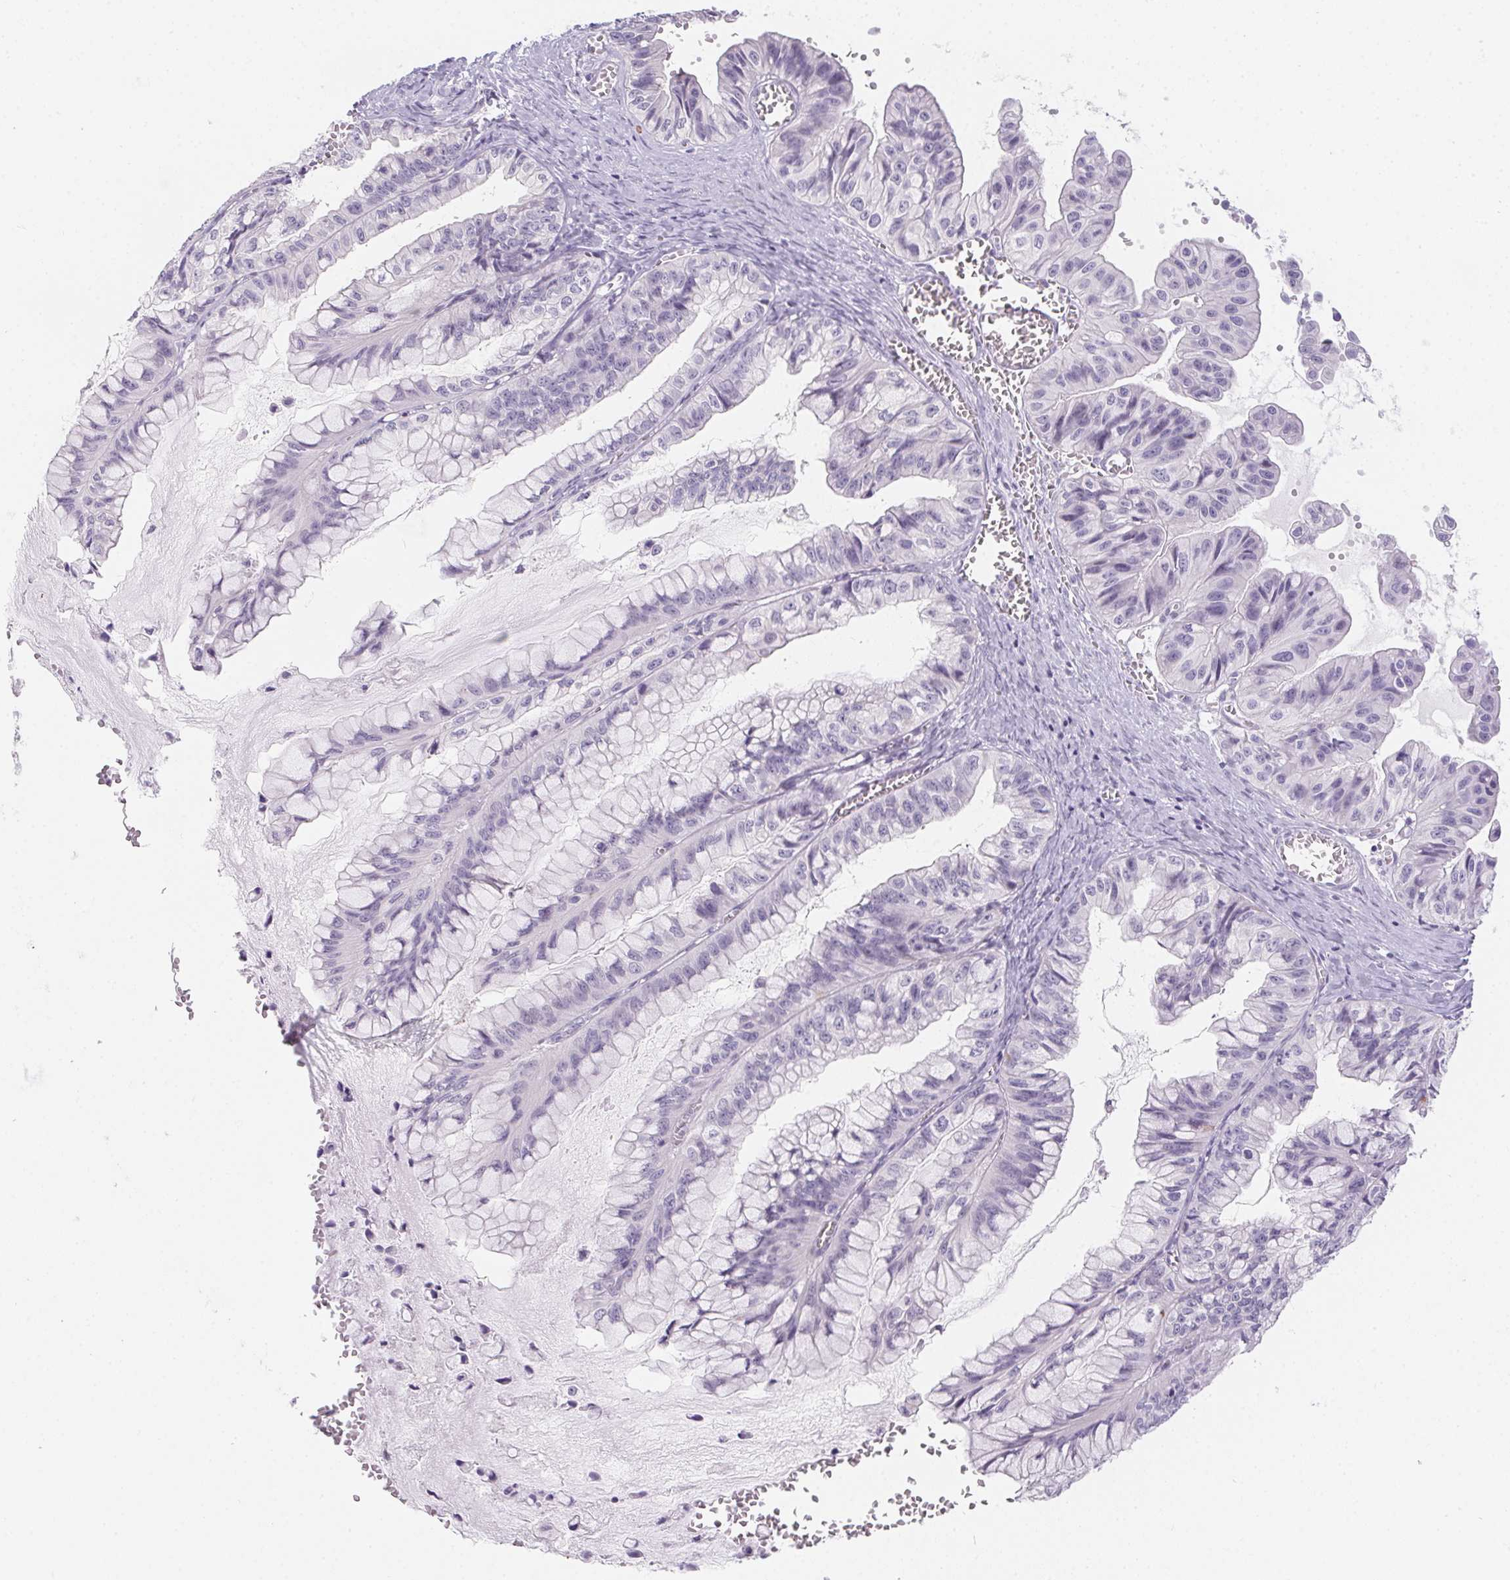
{"staining": {"intensity": "negative", "quantity": "none", "location": "none"}, "tissue": "ovarian cancer", "cell_type": "Tumor cells", "image_type": "cancer", "snomed": [{"axis": "morphology", "description": "Cystadenocarcinoma, mucinous, NOS"}, {"axis": "topography", "description": "Ovary"}], "caption": "Tumor cells show no significant protein expression in ovarian cancer.", "gene": "MORC1", "patient": {"sex": "female", "age": 72}}